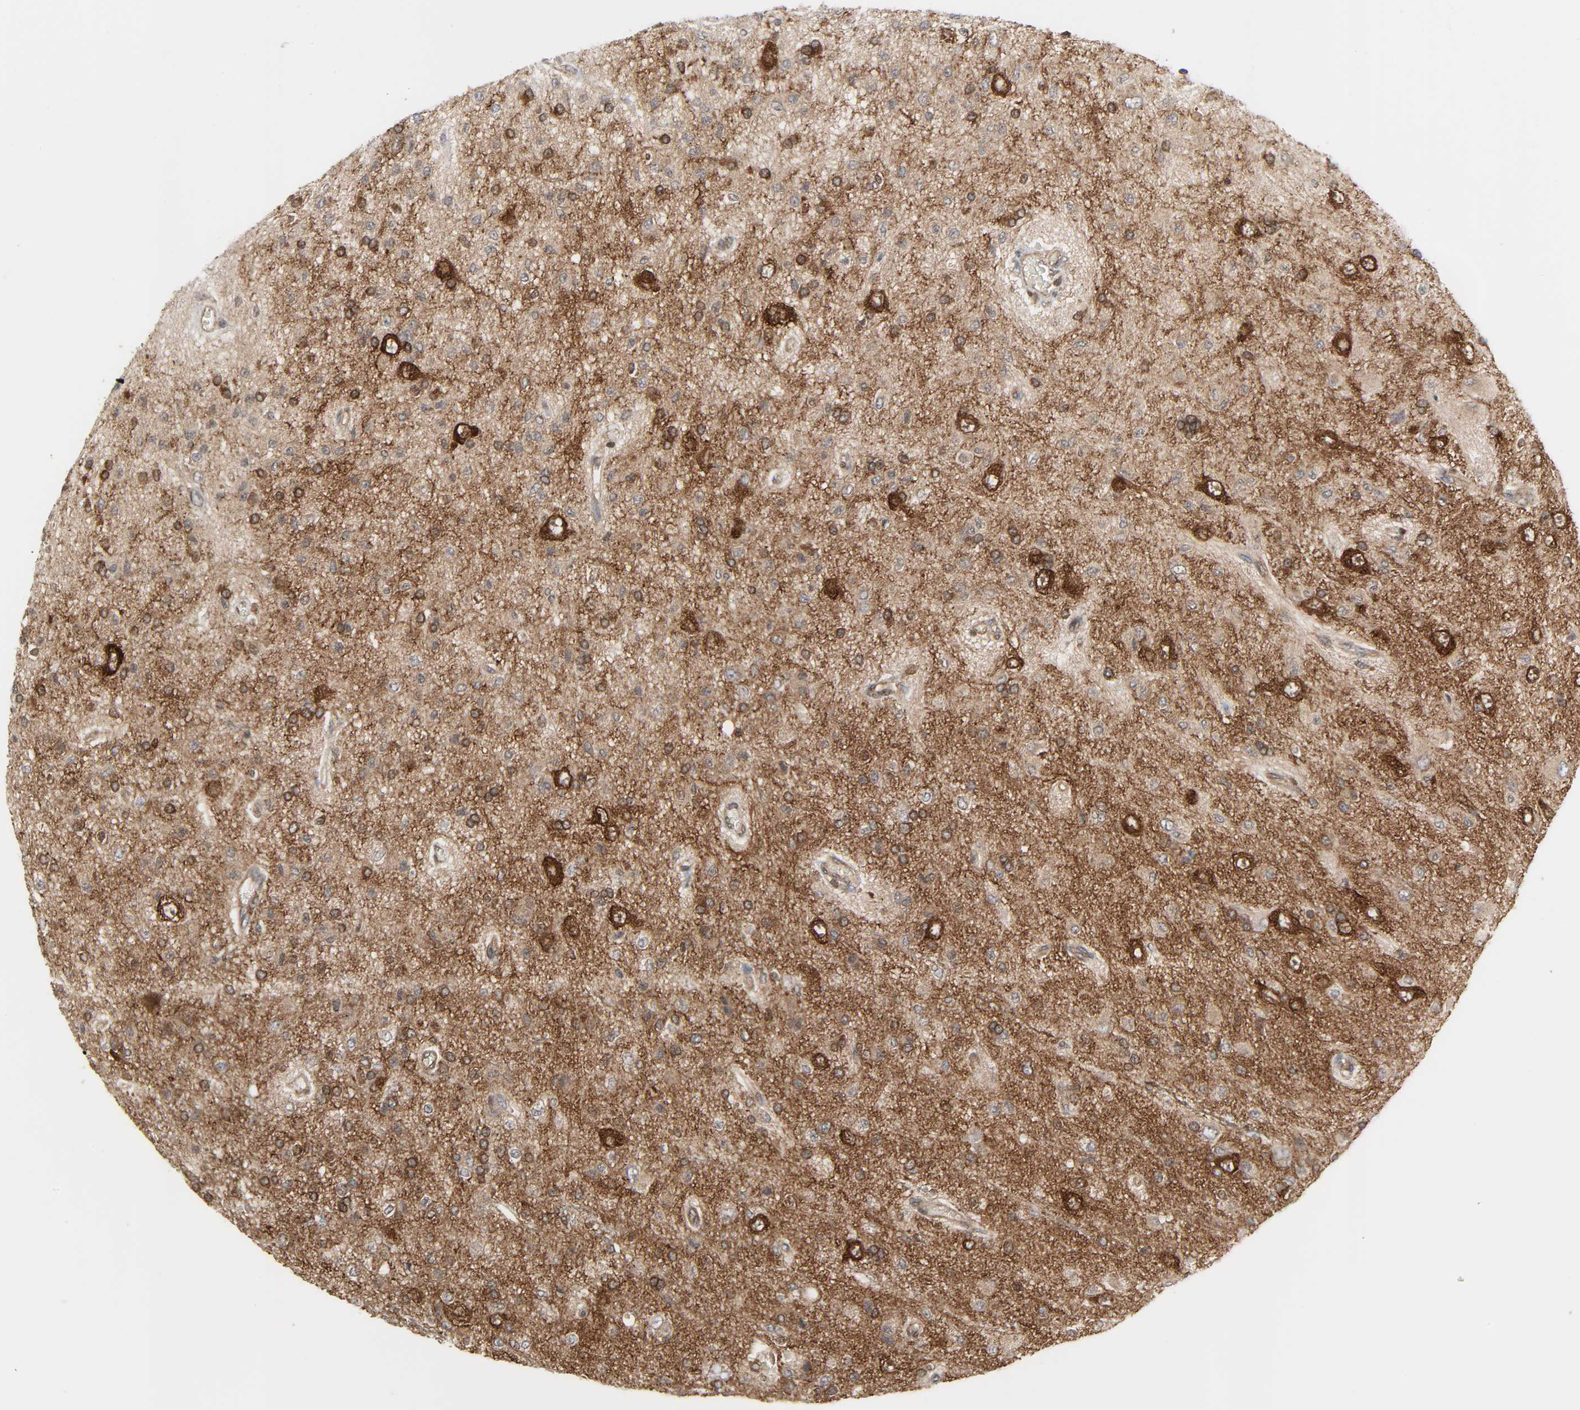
{"staining": {"intensity": "moderate", "quantity": "25%-75%", "location": "cytoplasmic/membranous"}, "tissue": "glioma", "cell_type": "Tumor cells", "image_type": "cancer", "snomed": [{"axis": "morphology", "description": "Glioma, malignant, High grade"}, {"axis": "topography", "description": "Brain"}], "caption": "Glioma was stained to show a protein in brown. There is medium levels of moderate cytoplasmic/membranous expression in about 25%-75% of tumor cells.", "gene": "GSK3A", "patient": {"sex": "male", "age": 47}}